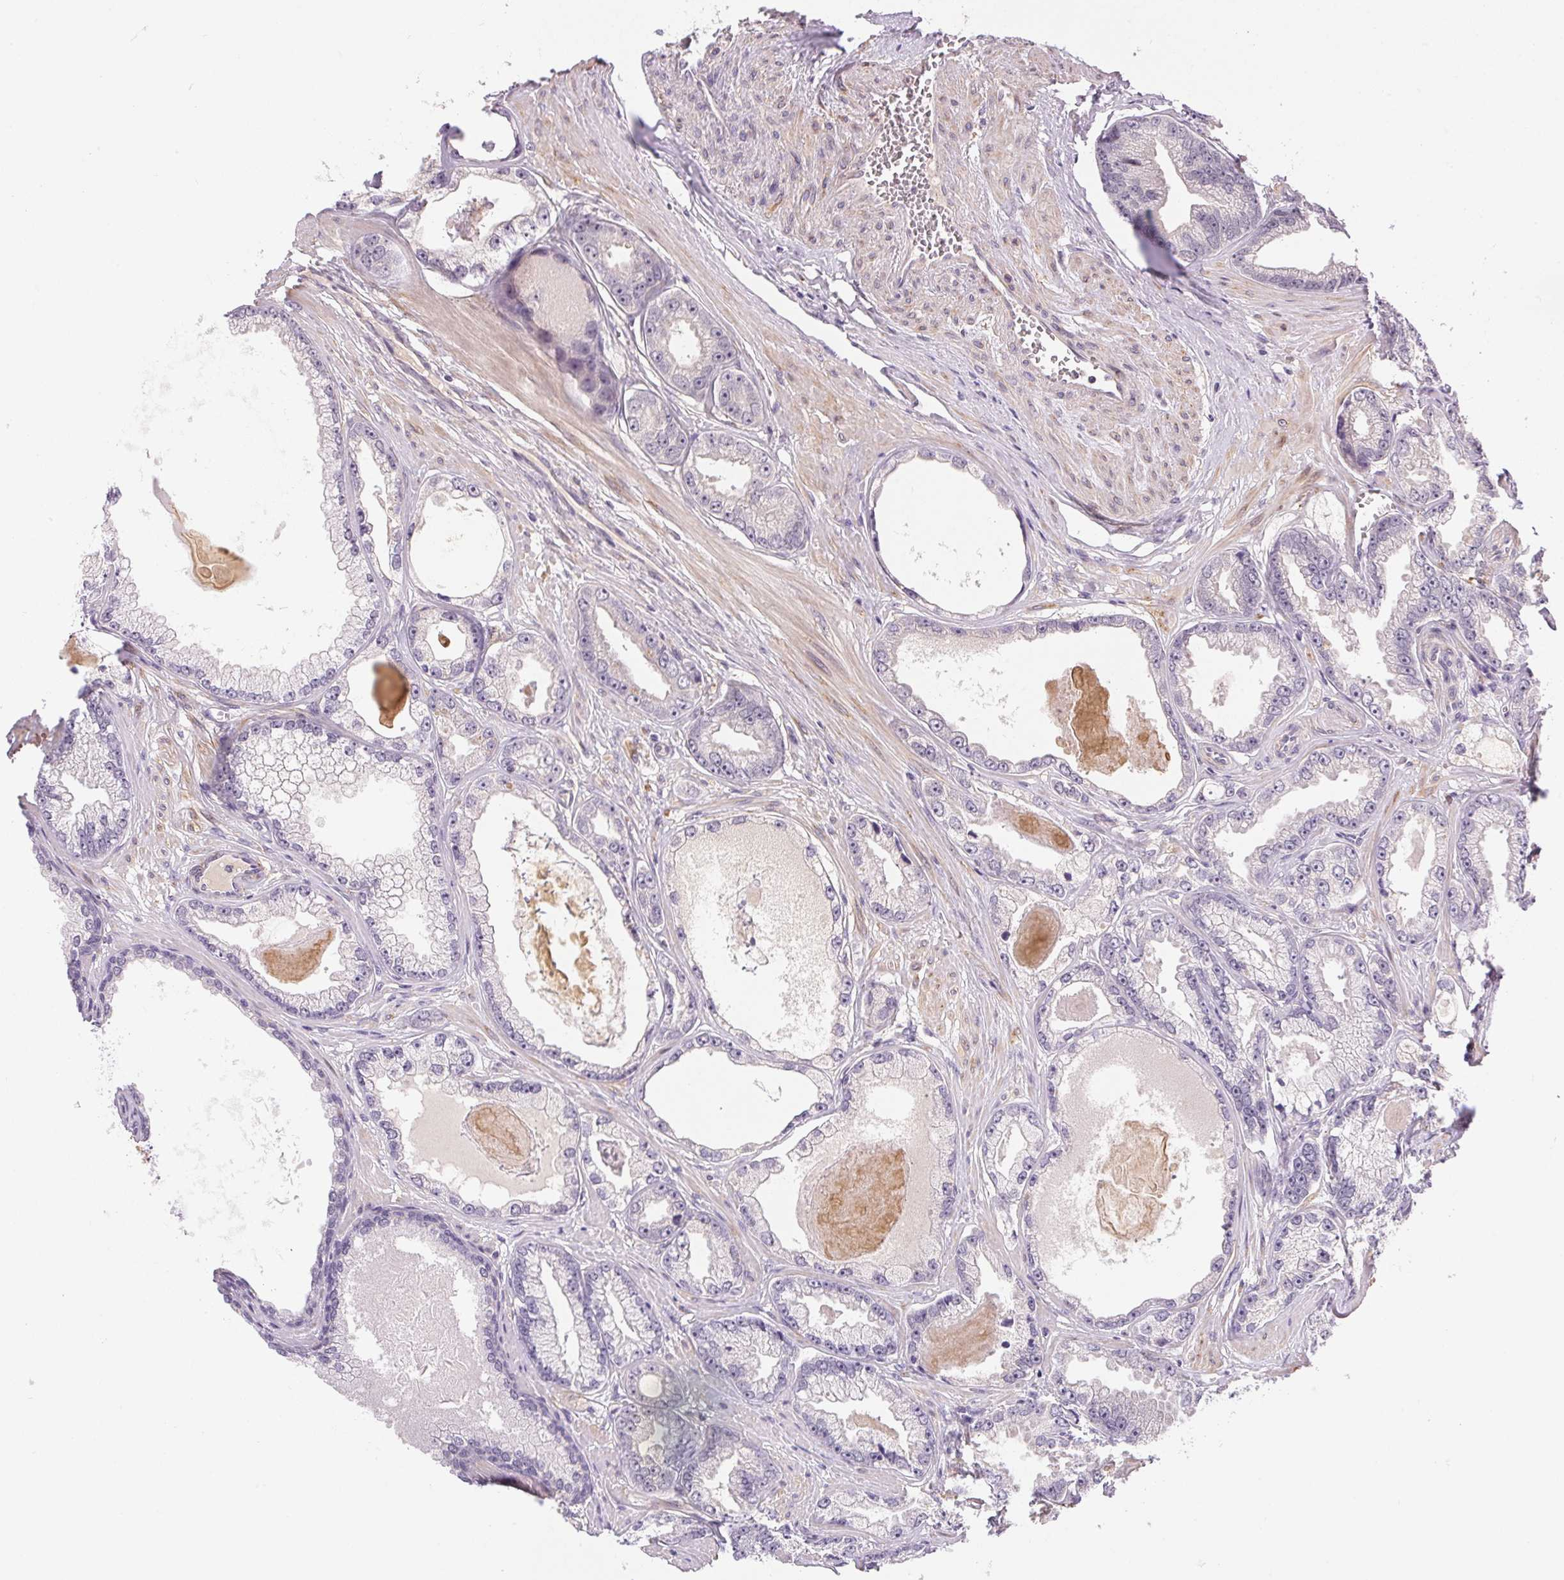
{"staining": {"intensity": "negative", "quantity": "none", "location": "none"}, "tissue": "prostate cancer", "cell_type": "Tumor cells", "image_type": "cancer", "snomed": [{"axis": "morphology", "description": "Adenocarcinoma, Low grade"}, {"axis": "topography", "description": "Prostate"}], "caption": "Immunohistochemistry (IHC) image of human prostate cancer stained for a protein (brown), which displays no expression in tumor cells.", "gene": "CFAP92", "patient": {"sex": "male", "age": 64}}